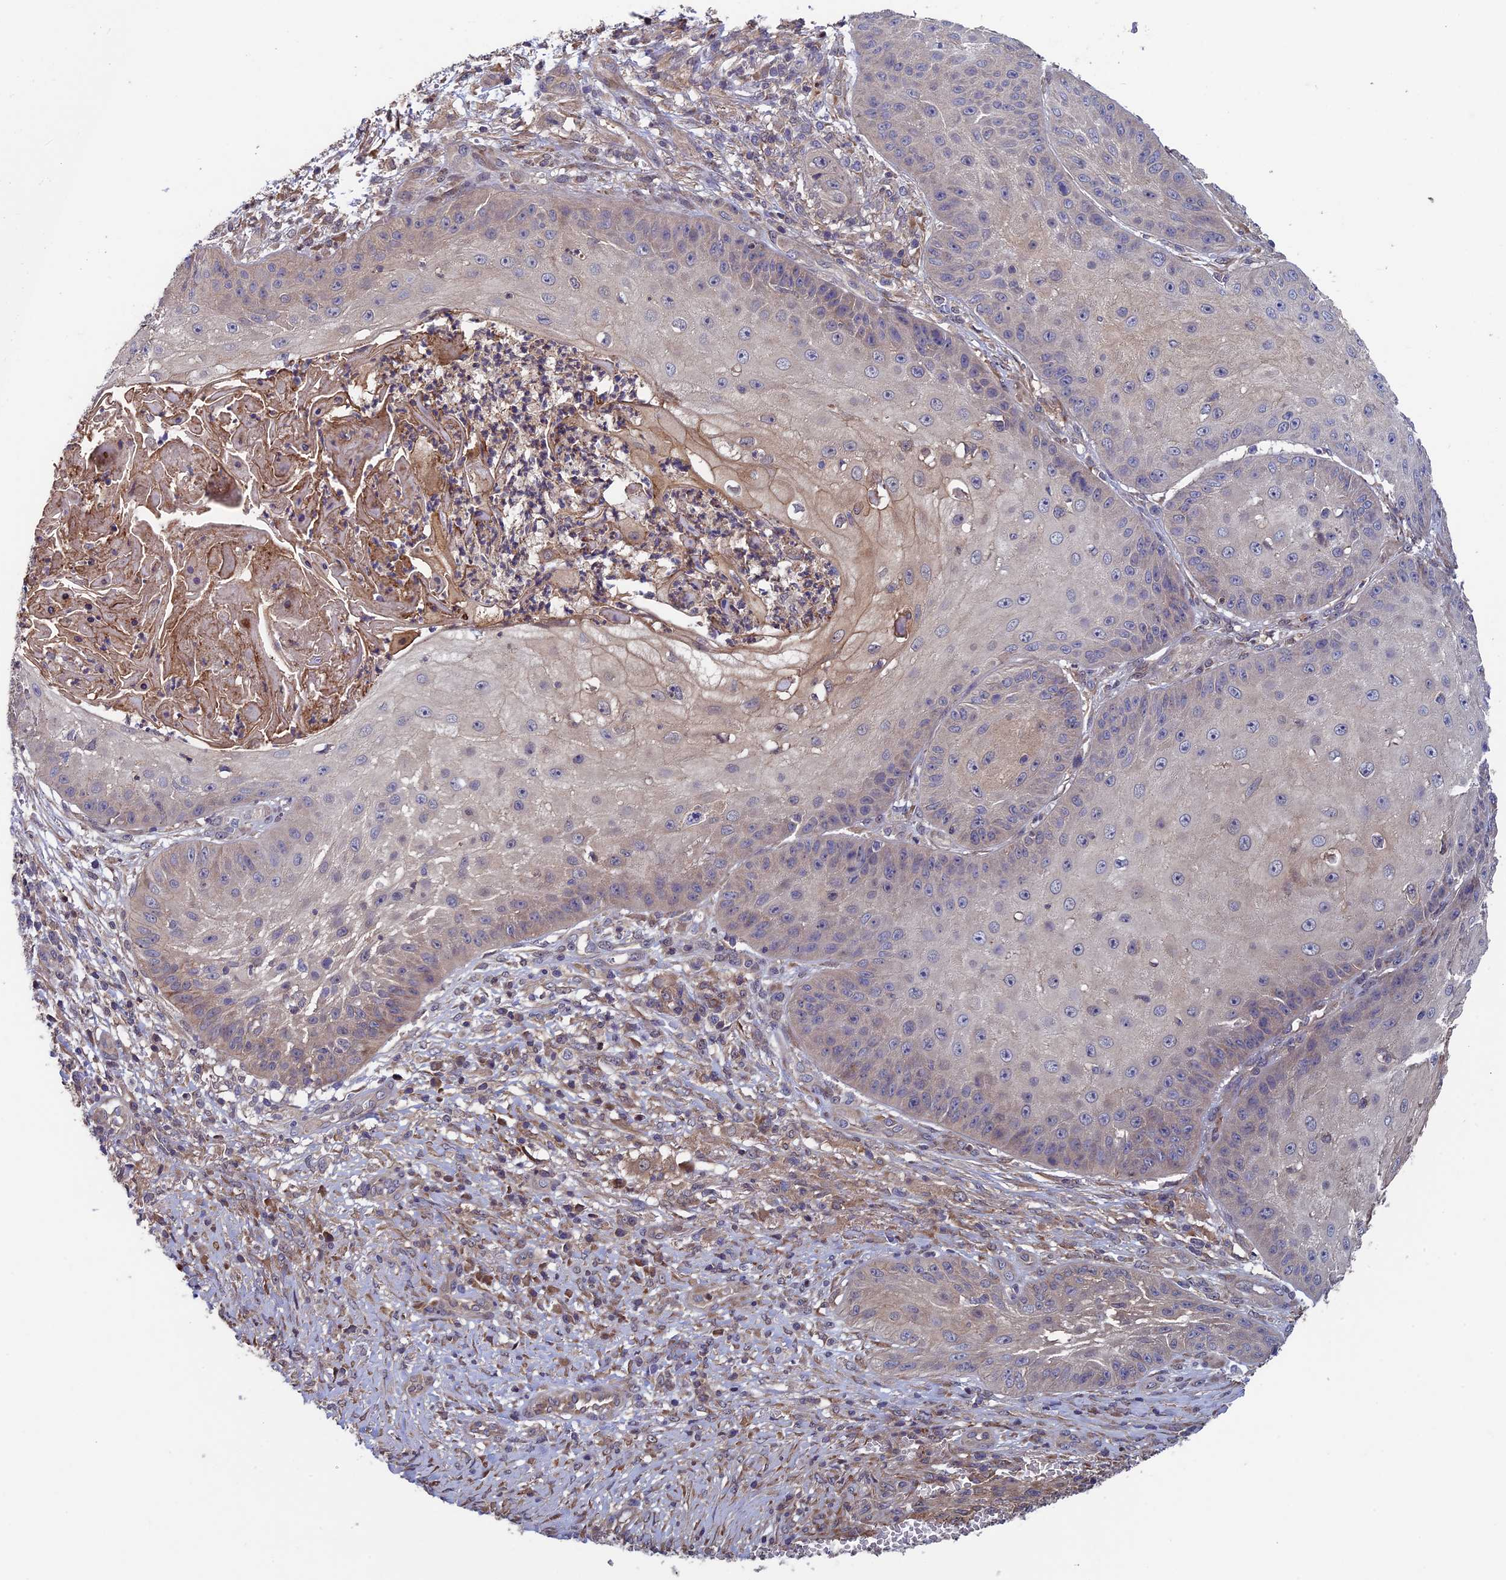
{"staining": {"intensity": "negative", "quantity": "none", "location": "none"}, "tissue": "skin cancer", "cell_type": "Tumor cells", "image_type": "cancer", "snomed": [{"axis": "morphology", "description": "Squamous cell carcinoma, NOS"}, {"axis": "topography", "description": "Skin"}], "caption": "IHC of skin cancer shows no positivity in tumor cells. (Brightfield microscopy of DAB immunohistochemistry (IHC) at high magnification).", "gene": "LCMT1", "patient": {"sex": "male", "age": 70}}